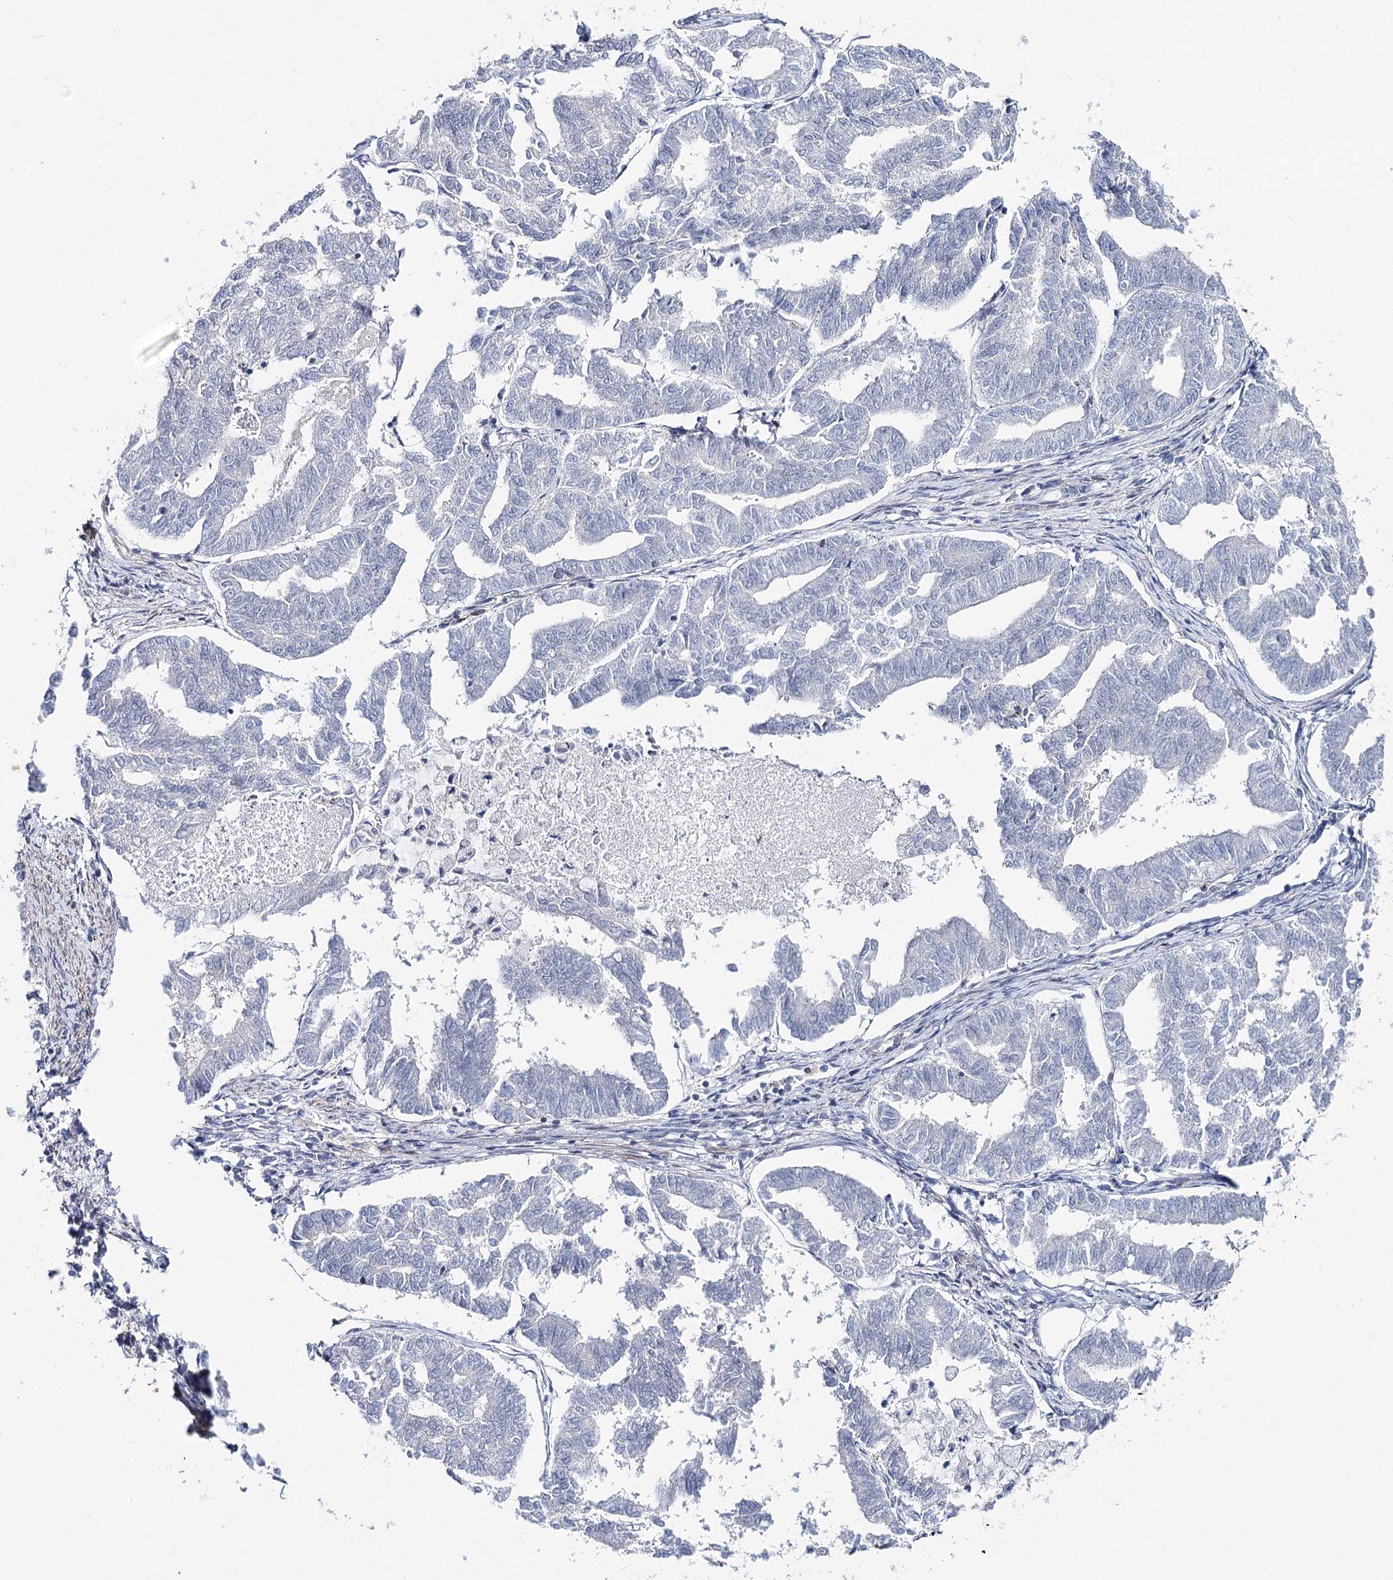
{"staining": {"intensity": "negative", "quantity": "none", "location": "none"}, "tissue": "endometrial cancer", "cell_type": "Tumor cells", "image_type": "cancer", "snomed": [{"axis": "morphology", "description": "Adenocarcinoma, NOS"}, {"axis": "topography", "description": "Endometrium"}], "caption": "Protein analysis of adenocarcinoma (endometrial) displays no significant expression in tumor cells. The staining was performed using DAB (3,3'-diaminobenzidine) to visualize the protein expression in brown, while the nuclei were stained in blue with hematoxylin (Magnification: 20x).", "gene": "AGXT2", "patient": {"sex": "female", "age": 79}}